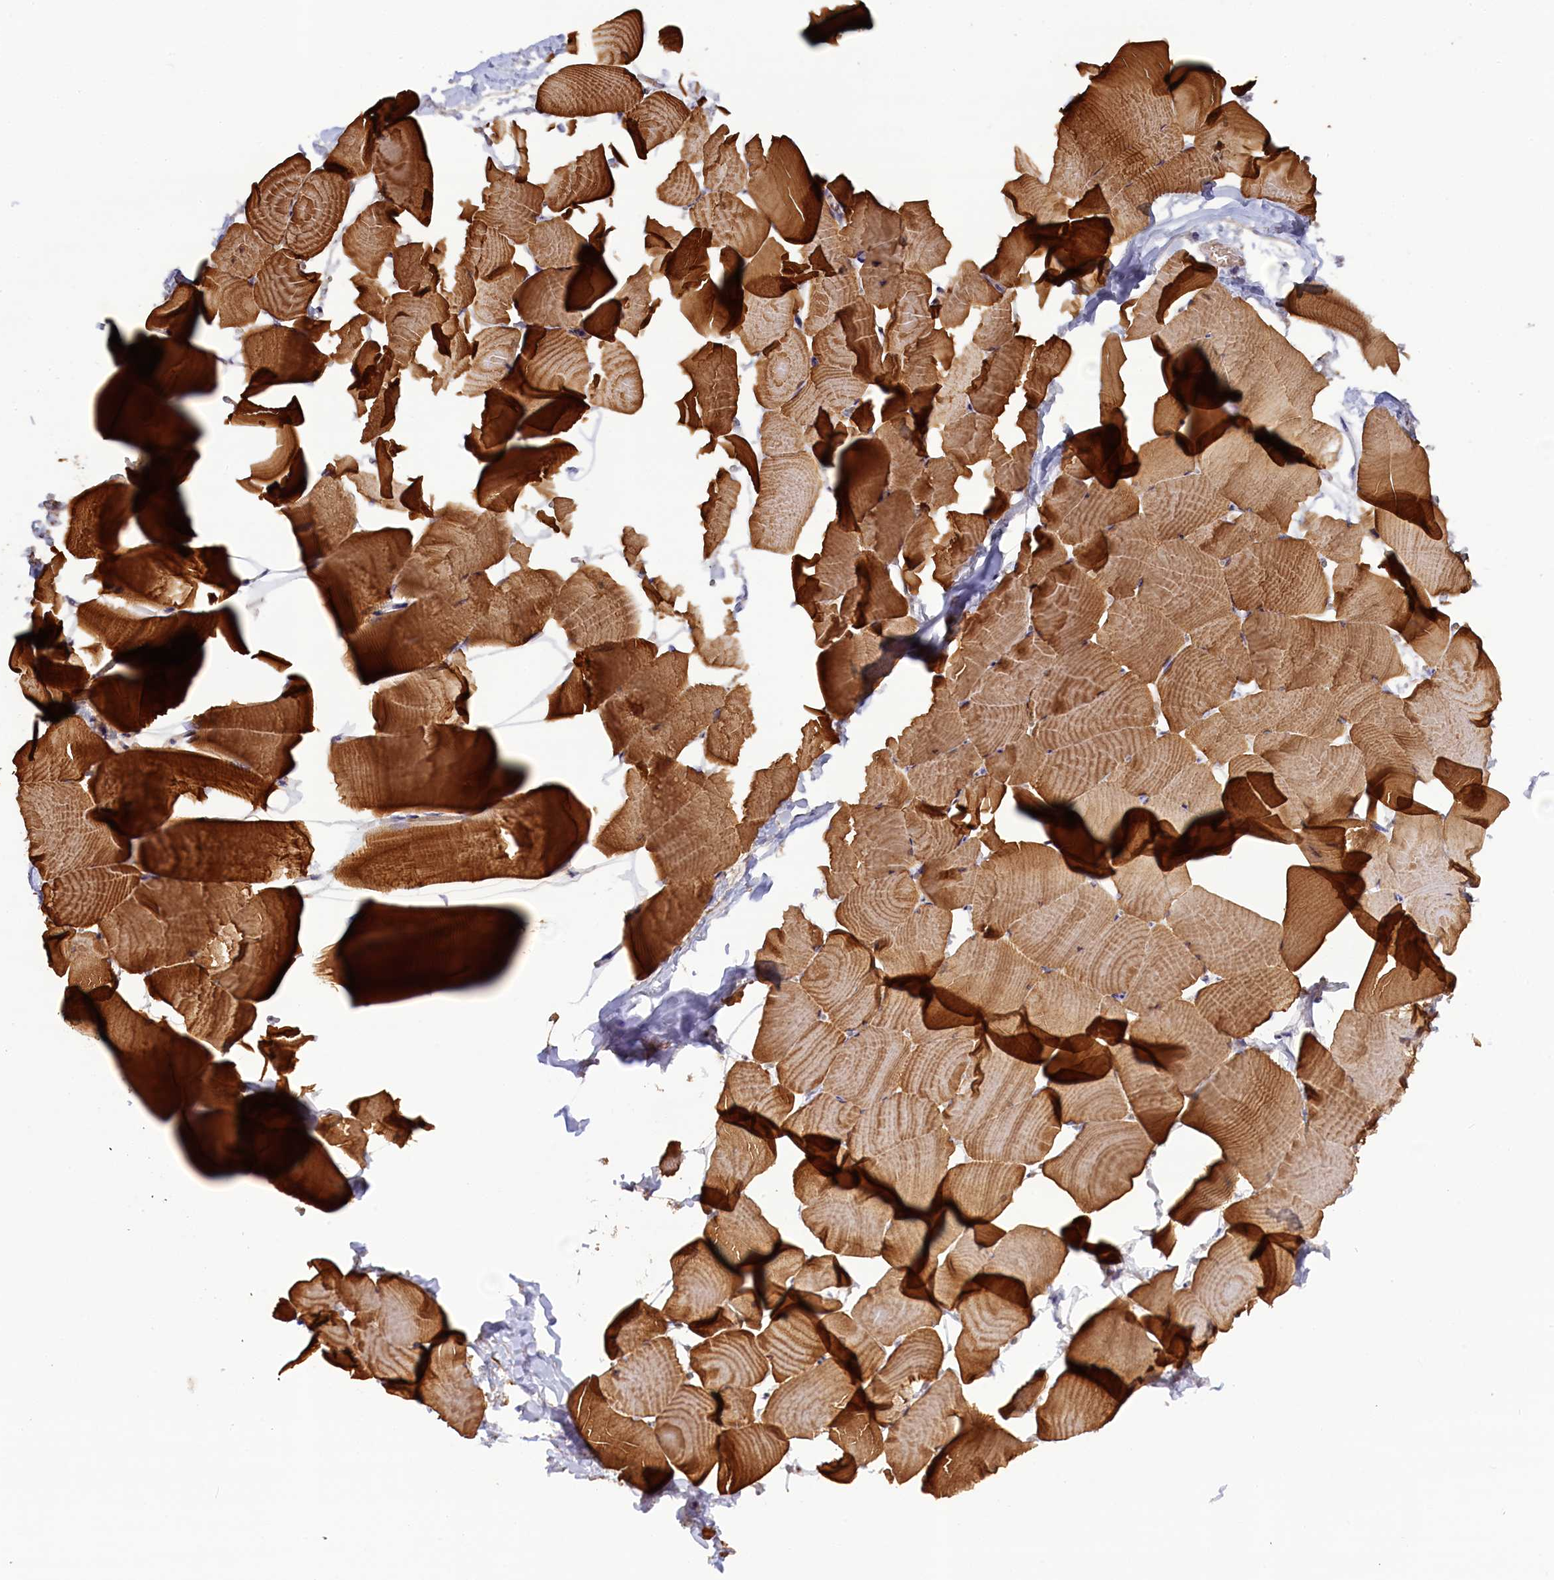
{"staining": {"intensity": "strong", "quantity": ">75%", "location": "cytoplasmic/membranous"}, "tissue": "skeletal muscle", "cell_type": "Myocytes", "image_type": "normal", "snomed": [{"axis": "morphology", "description": "Normal tissue, NOS"}, {"axis": "topography", "description": "Skeletal muscle"}], "caption": "Brown immunohistochemical staining in benign skeletal muscle exhibits strong cytoplasmic/membranous positivity in approximately >75% of myocytes. (DAB IHC with brightfield microscopy, high magnification).", "gene": "FUZ", "patient": {"sex": "male", "age": 25}}